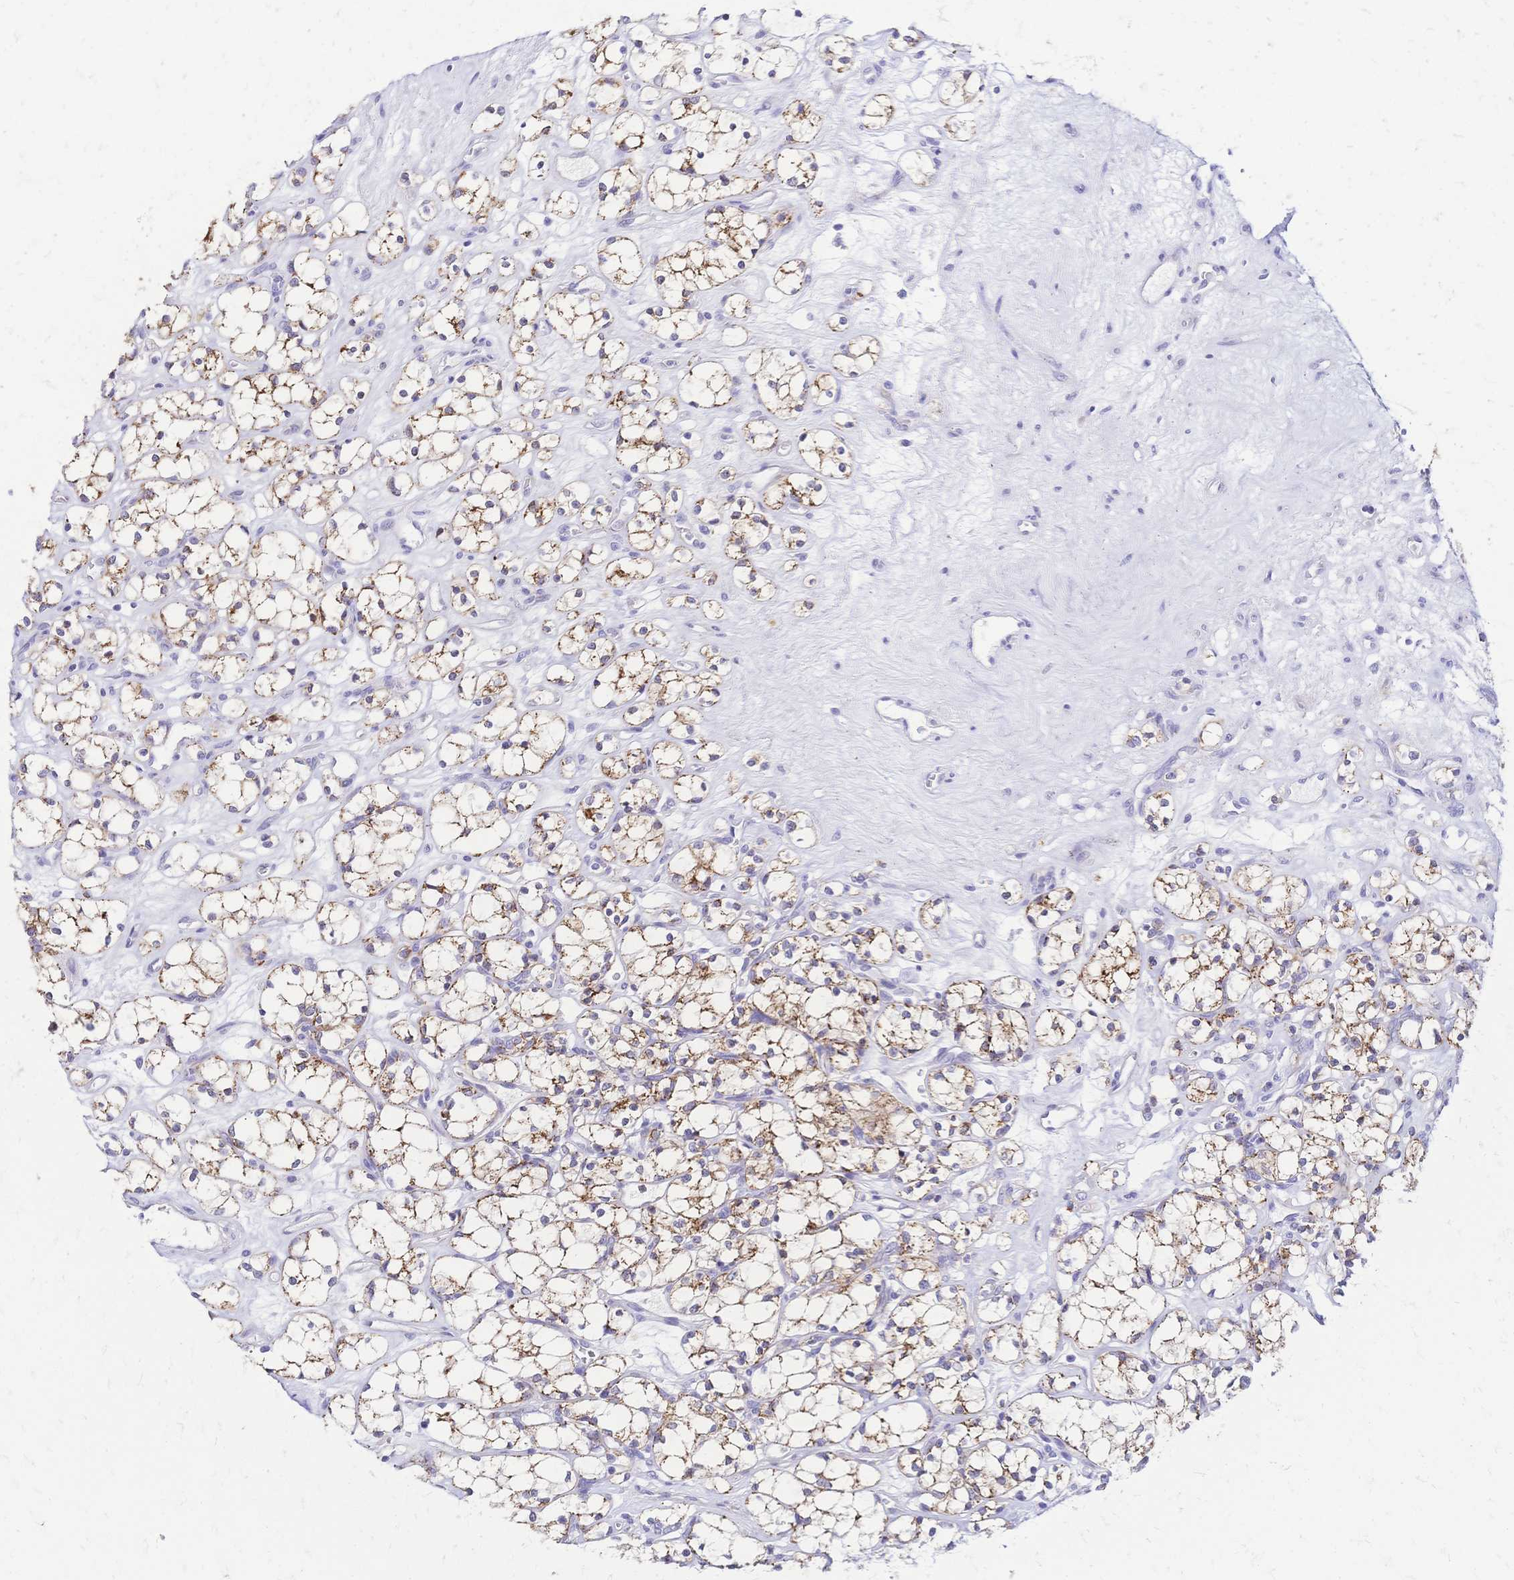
{"staining": {"intensity": "moderate", "quantity": "25%-75%", "location": "cytoplasmic/membranous"}, "tissue": "renal cancer", "cell_type": "Tumor cells", "image_type": "cancer", "snomed": [{"axis": "morphology", "description": "Adenocarcinoma, NOS"}, {"axis": "topography", "description": "Kidney"}], "caption": "Tumor cells reveal moderate cytoplasmic/membranous staining in approximately 25%-75% of cells in adenocarcinoma (renal).", "gene": "GRB7", "patient": {"sex": "female", "age": 69}}